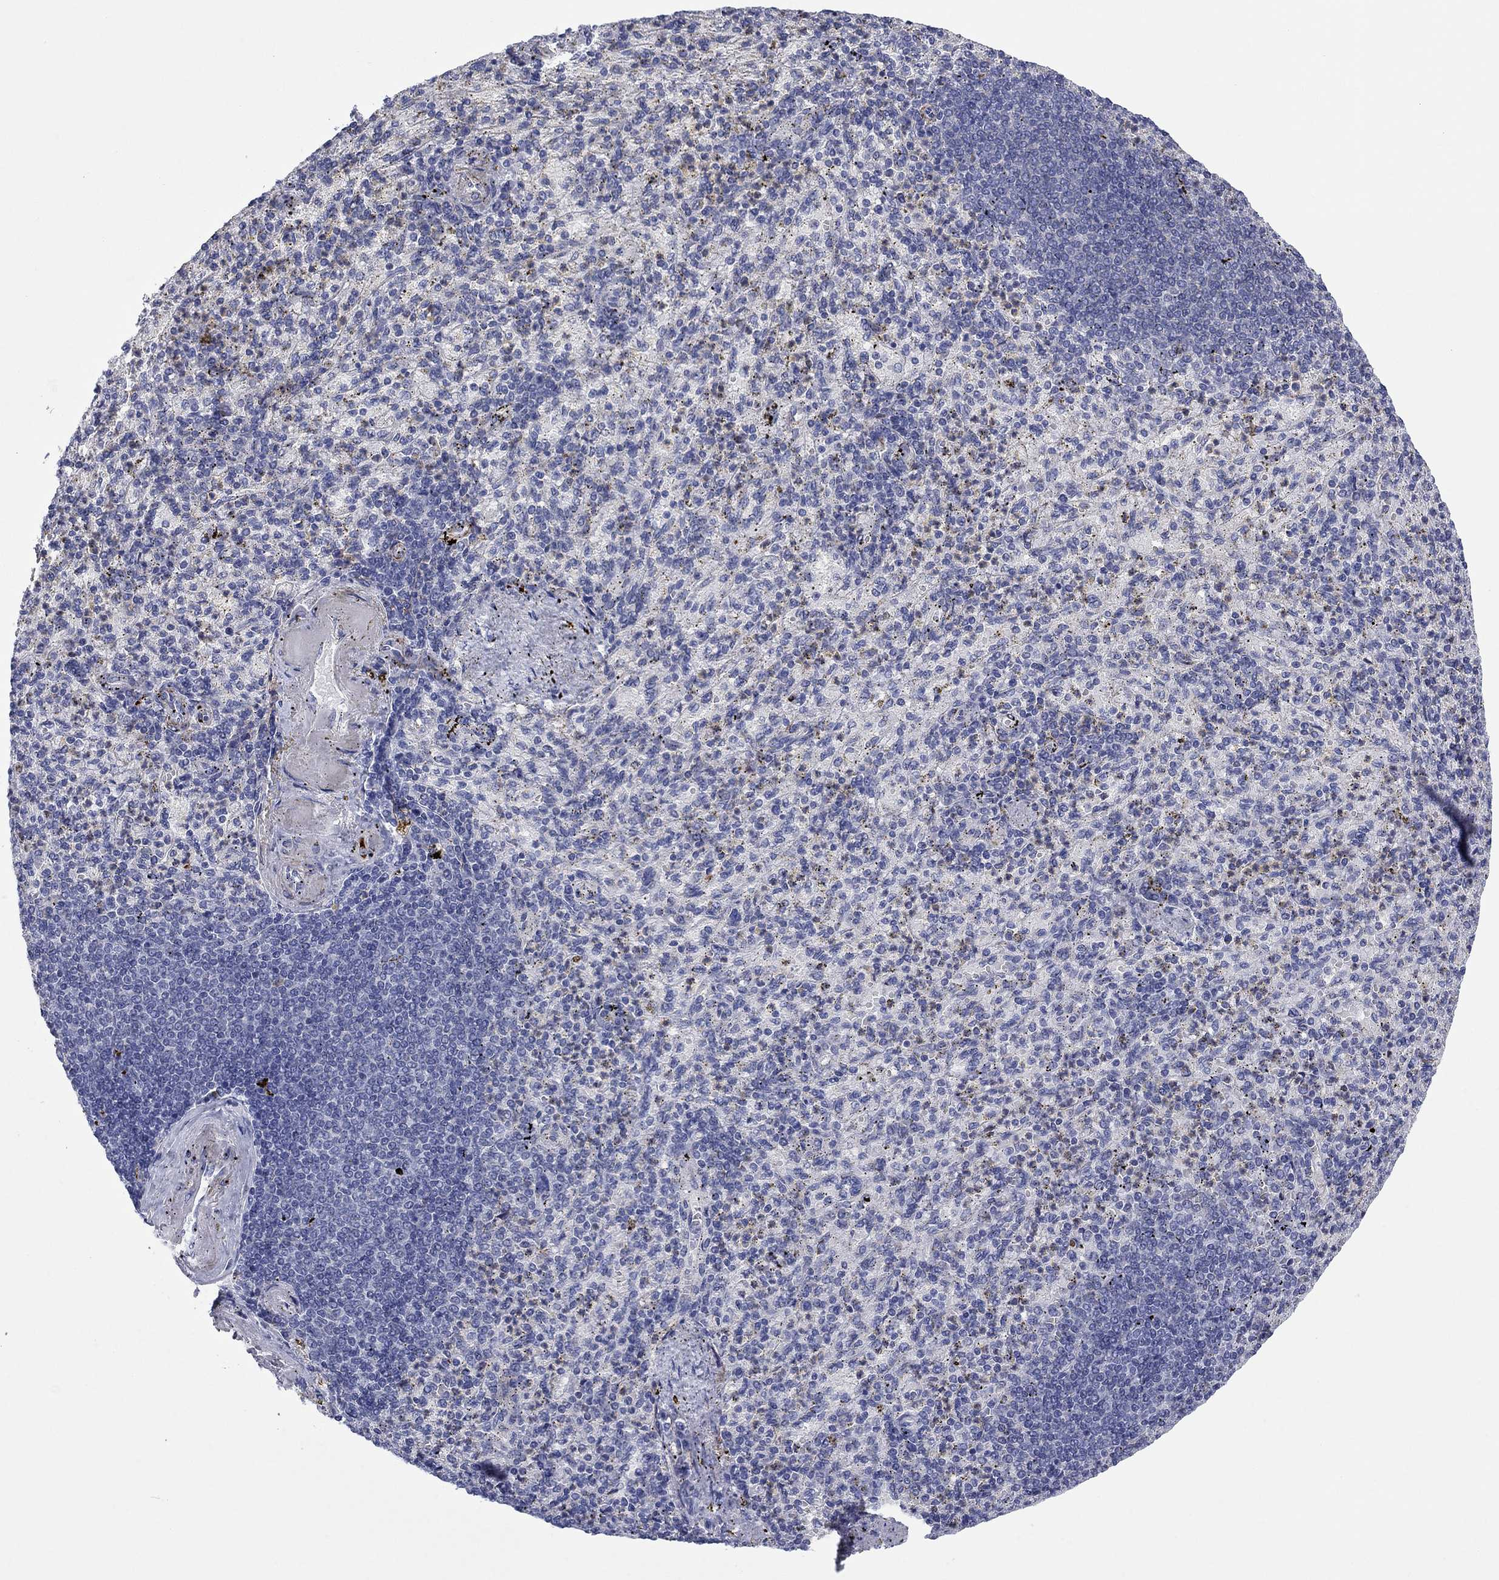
{"staining": {"intensity": "negative", "quantity": "none", "location": "none"}, "tissue": "spleen", "cell_type": "Cells in red pulp", "image_type": "normal", "snomed": [{"axis": "morphology", "description": "Normal tissue, NOS"}, {"axis": "topography", "description": "Spleen"}], "caption": "IHC of normal human spleen displays no expression in cells in red pulp.", "gene": "MGST3", "patient": {"sex": "female", "age": 74}}